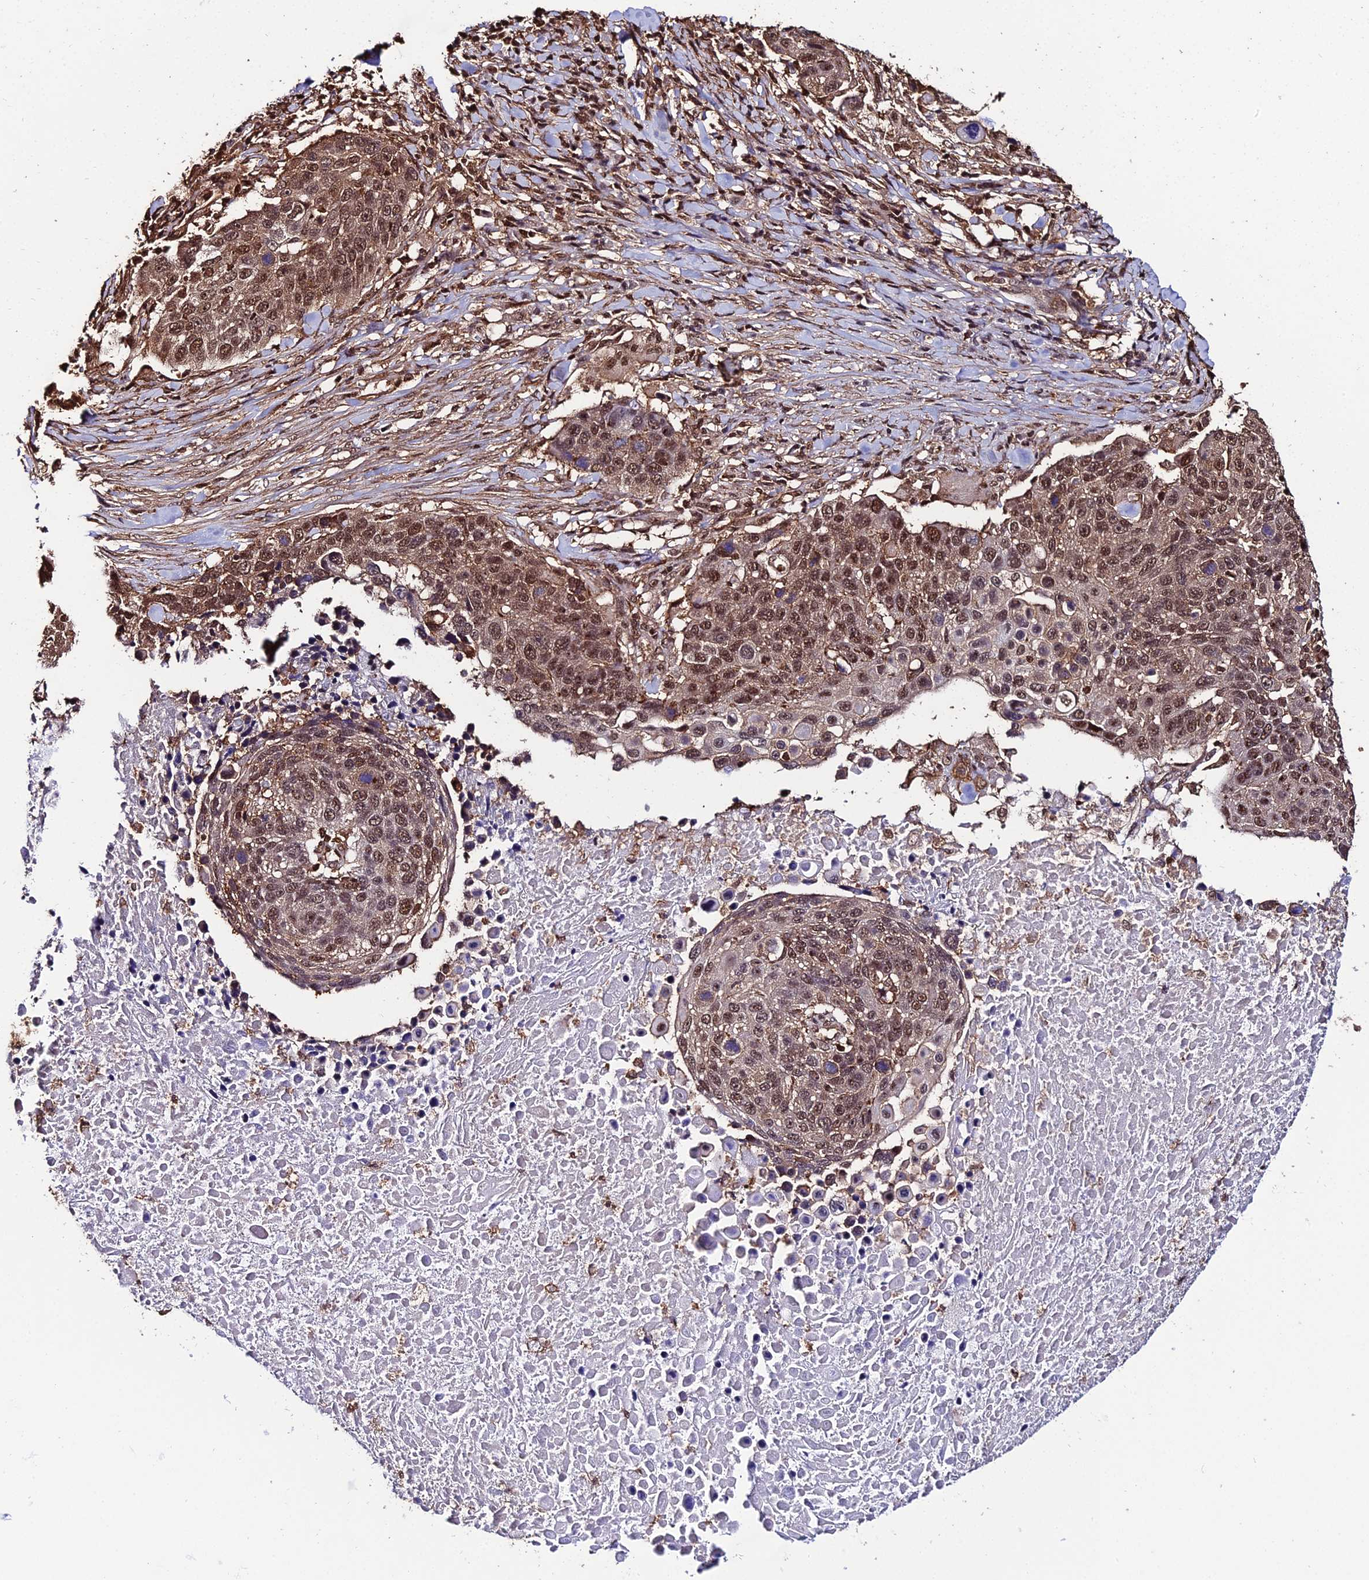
{"staining": {"intensity": "moderate", "quantity": ">75%", "location": "cytoplasmic/membranous,nuclear"}, "tissue": "lung cancer", "cell_type": "Tumor cells", "image_type": "cancer", "snomed": [{"axis": "morphology", "description": "Normal tissue, NOS"}, {"axis": "morphology", "description": "Squamous cell carcinoma, NOS"}, {"axis": "topography", "description": "Lymph node"}, {"axis": "topography", "description": "Lung"}], "caption": "Moderate cytoplasmic/membranous and nuclear expression for a protein is present in about >75% of tumor cells of lung squamous cell carcinoma using immunohistochemistry.", "gene": "PPP4C", "patient": {"sex": "male", "age": 66}}